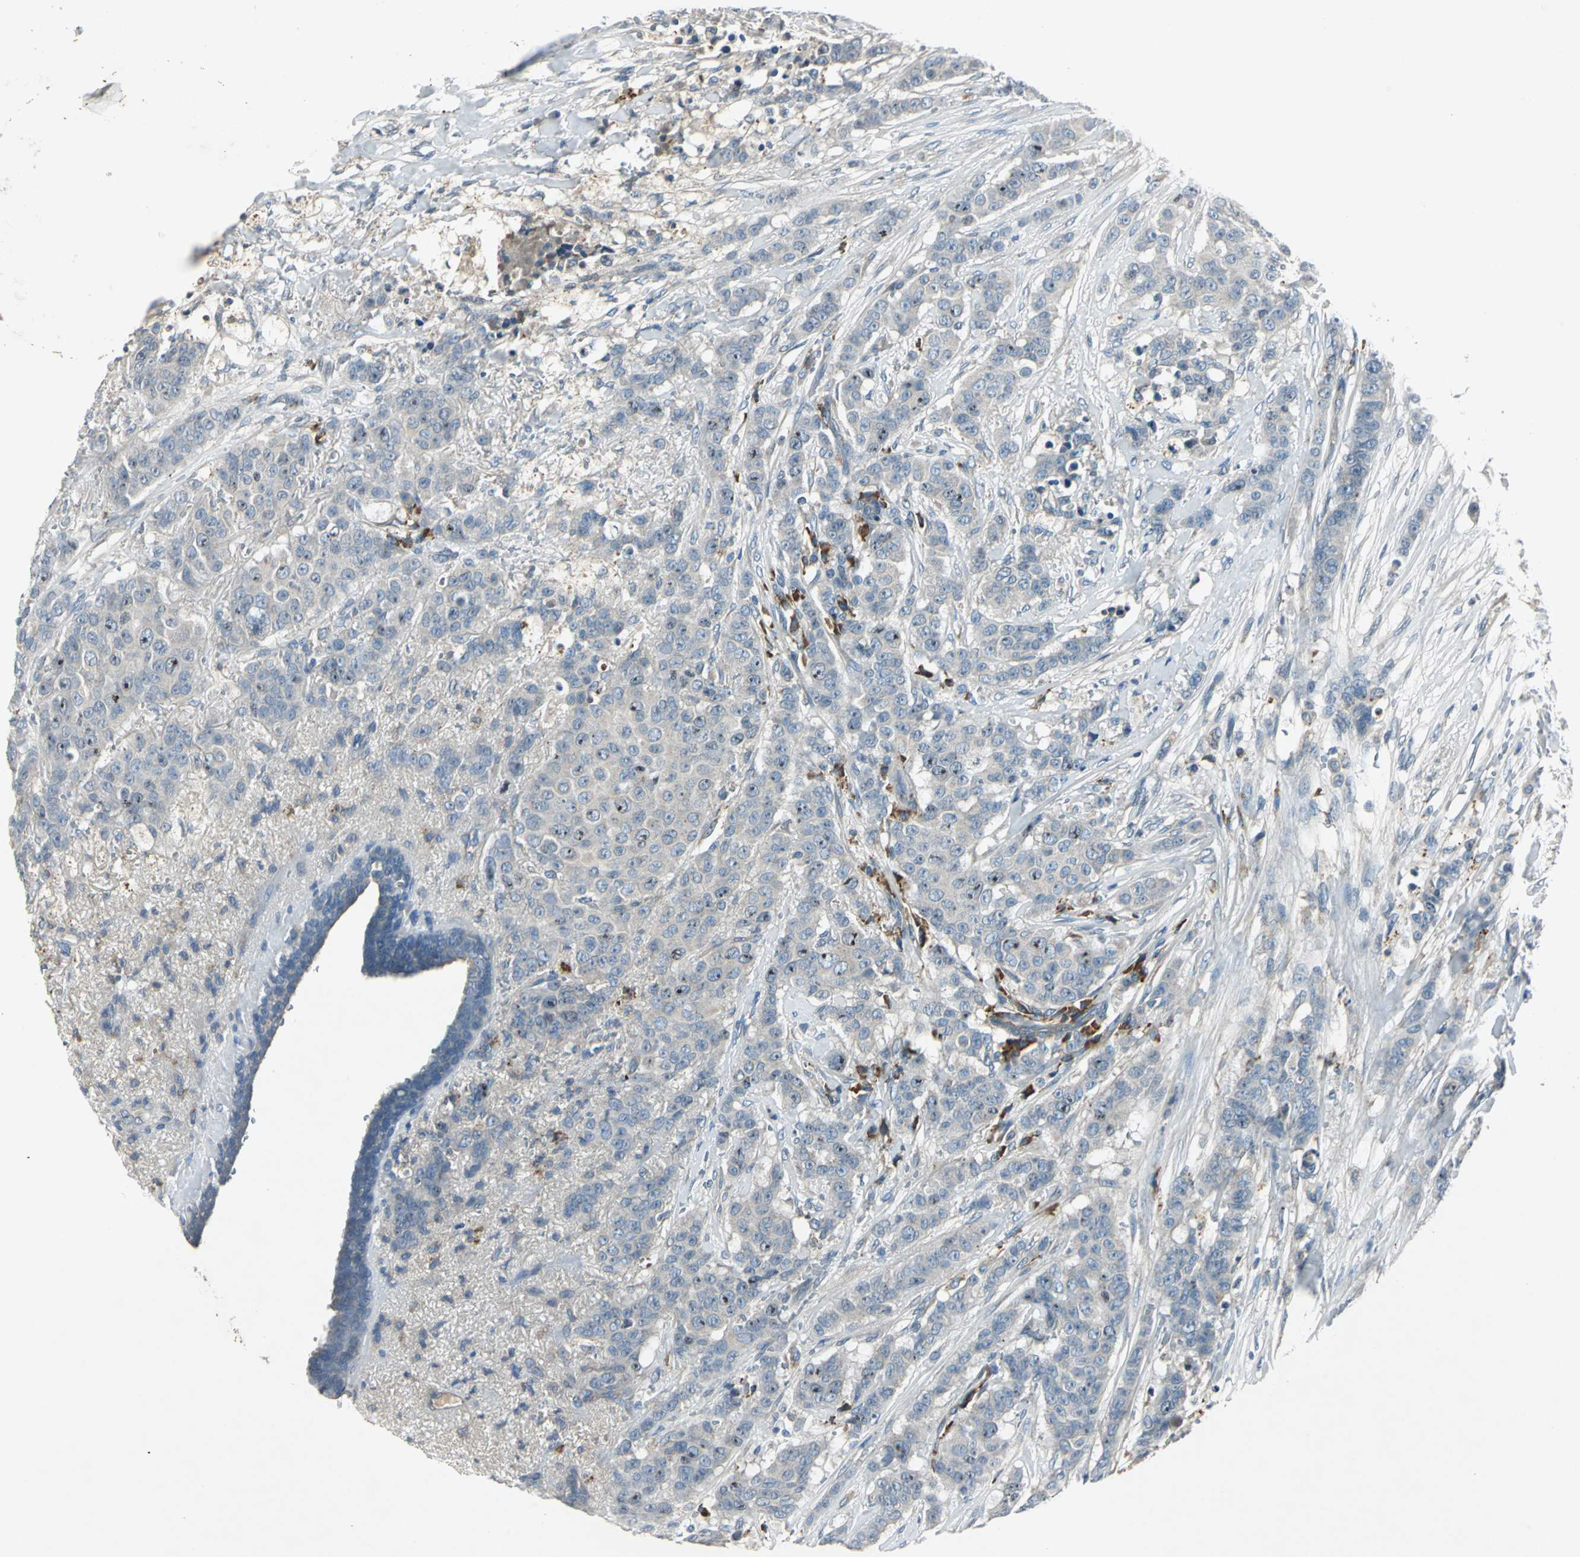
{"staining": {"intensity": "moderate", "quantity": "25%-75%", "location": "nuclear"}, "tissue": "breast cancer", "cell_type": "Tumor cells", "image_type": "cancer", "snomed": [{"axis": "morphology", "description": "Duct carcinoma"}, {"axis": "topography", "description": "Breast"}], "caption": "Breast infiltrating ductal carcinoma was stained to show a protein in brown. There is medium levels of moderate nuclear expression in about 25%-75% of tumor cells.", "gene": "SLC2A13", "patient": {"sex": "female", "age": 40}}